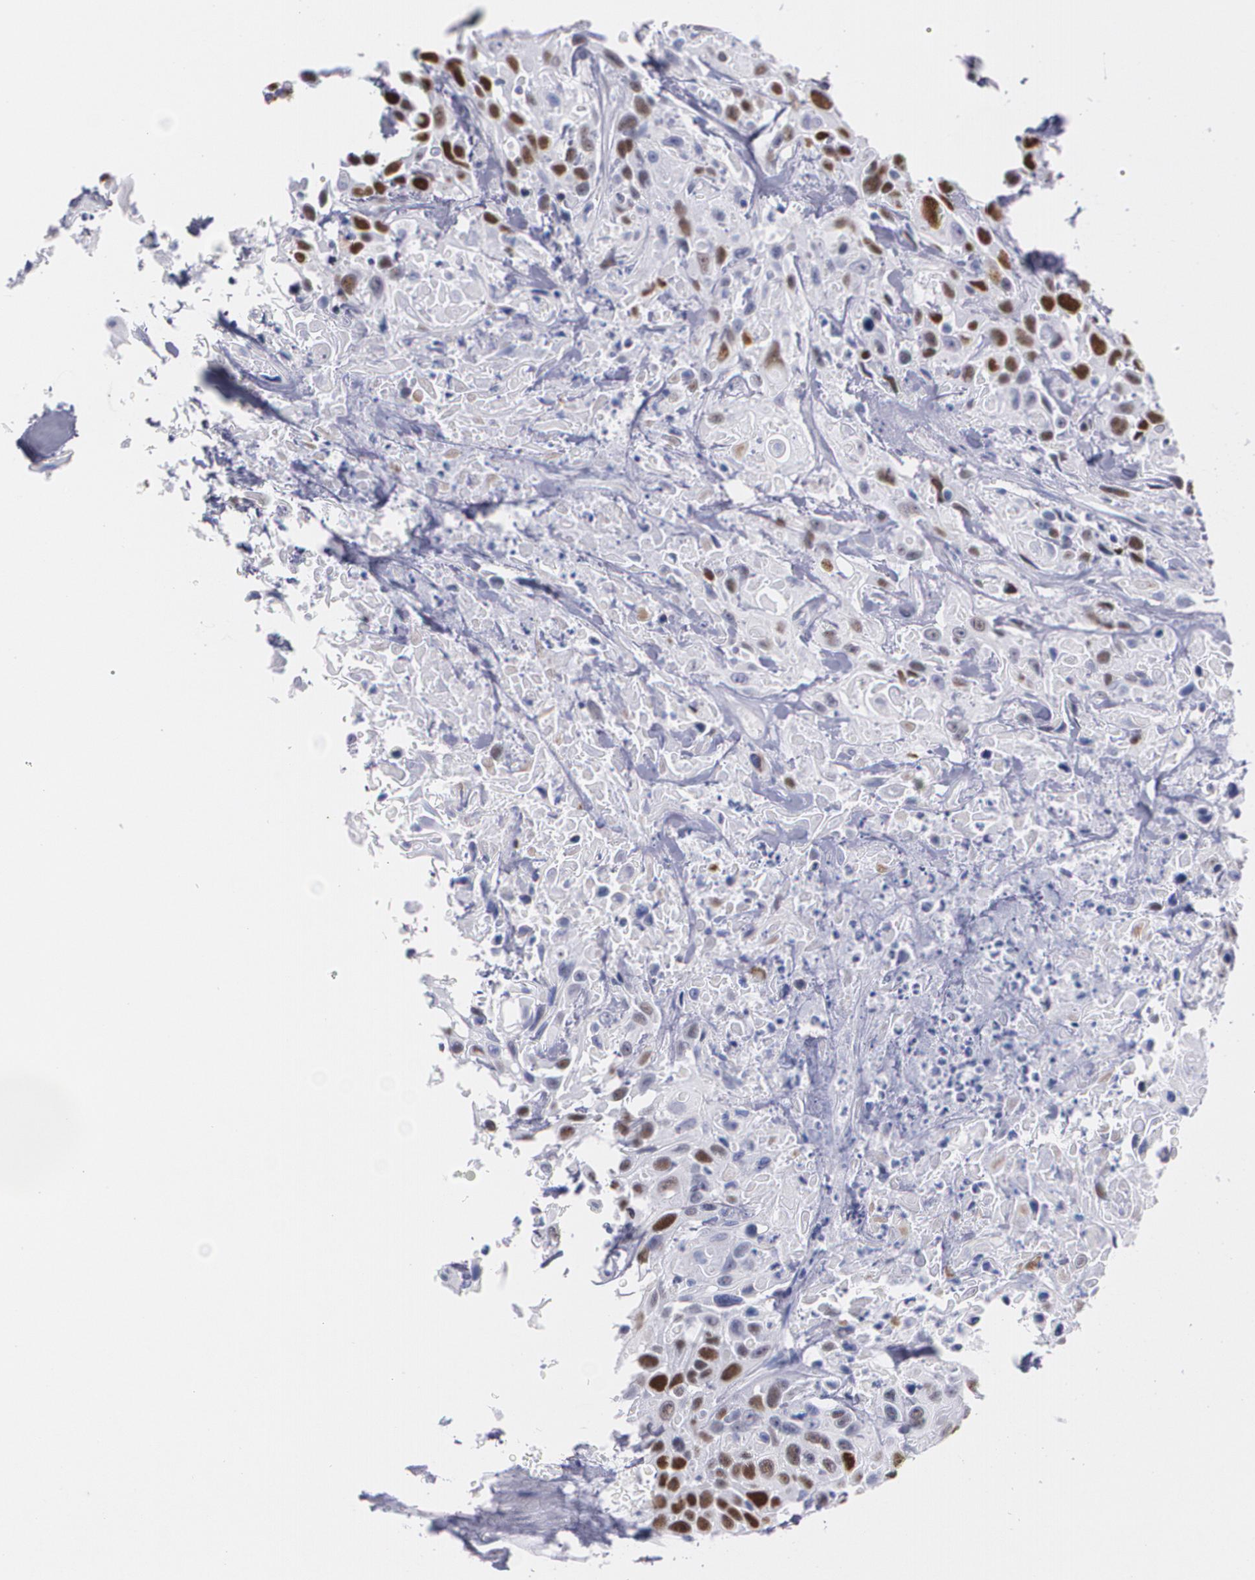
{"staining": {"intensity": "strong", "quantity": ">75%", "location": "nuclear"}, "tissue": "urothelial cancer", "cell_type": "Tumor cells", "image_type": "cancer", "snomed": [{"axis": "morphology", "description": "Urothelial carcinoma, High grade"}, {"axis": "topography", "description": "Urinary bladder"}], "caption": "This micrograph exhibits urothelial cancer stained with immunohistochemistry to label a protein in brown. The nuclear of tumor cells show strong positivity for the protein. Nuclei are counter-stained blue.", "gene": "TP53", "patient": {"sex": "female", "age": 84}}